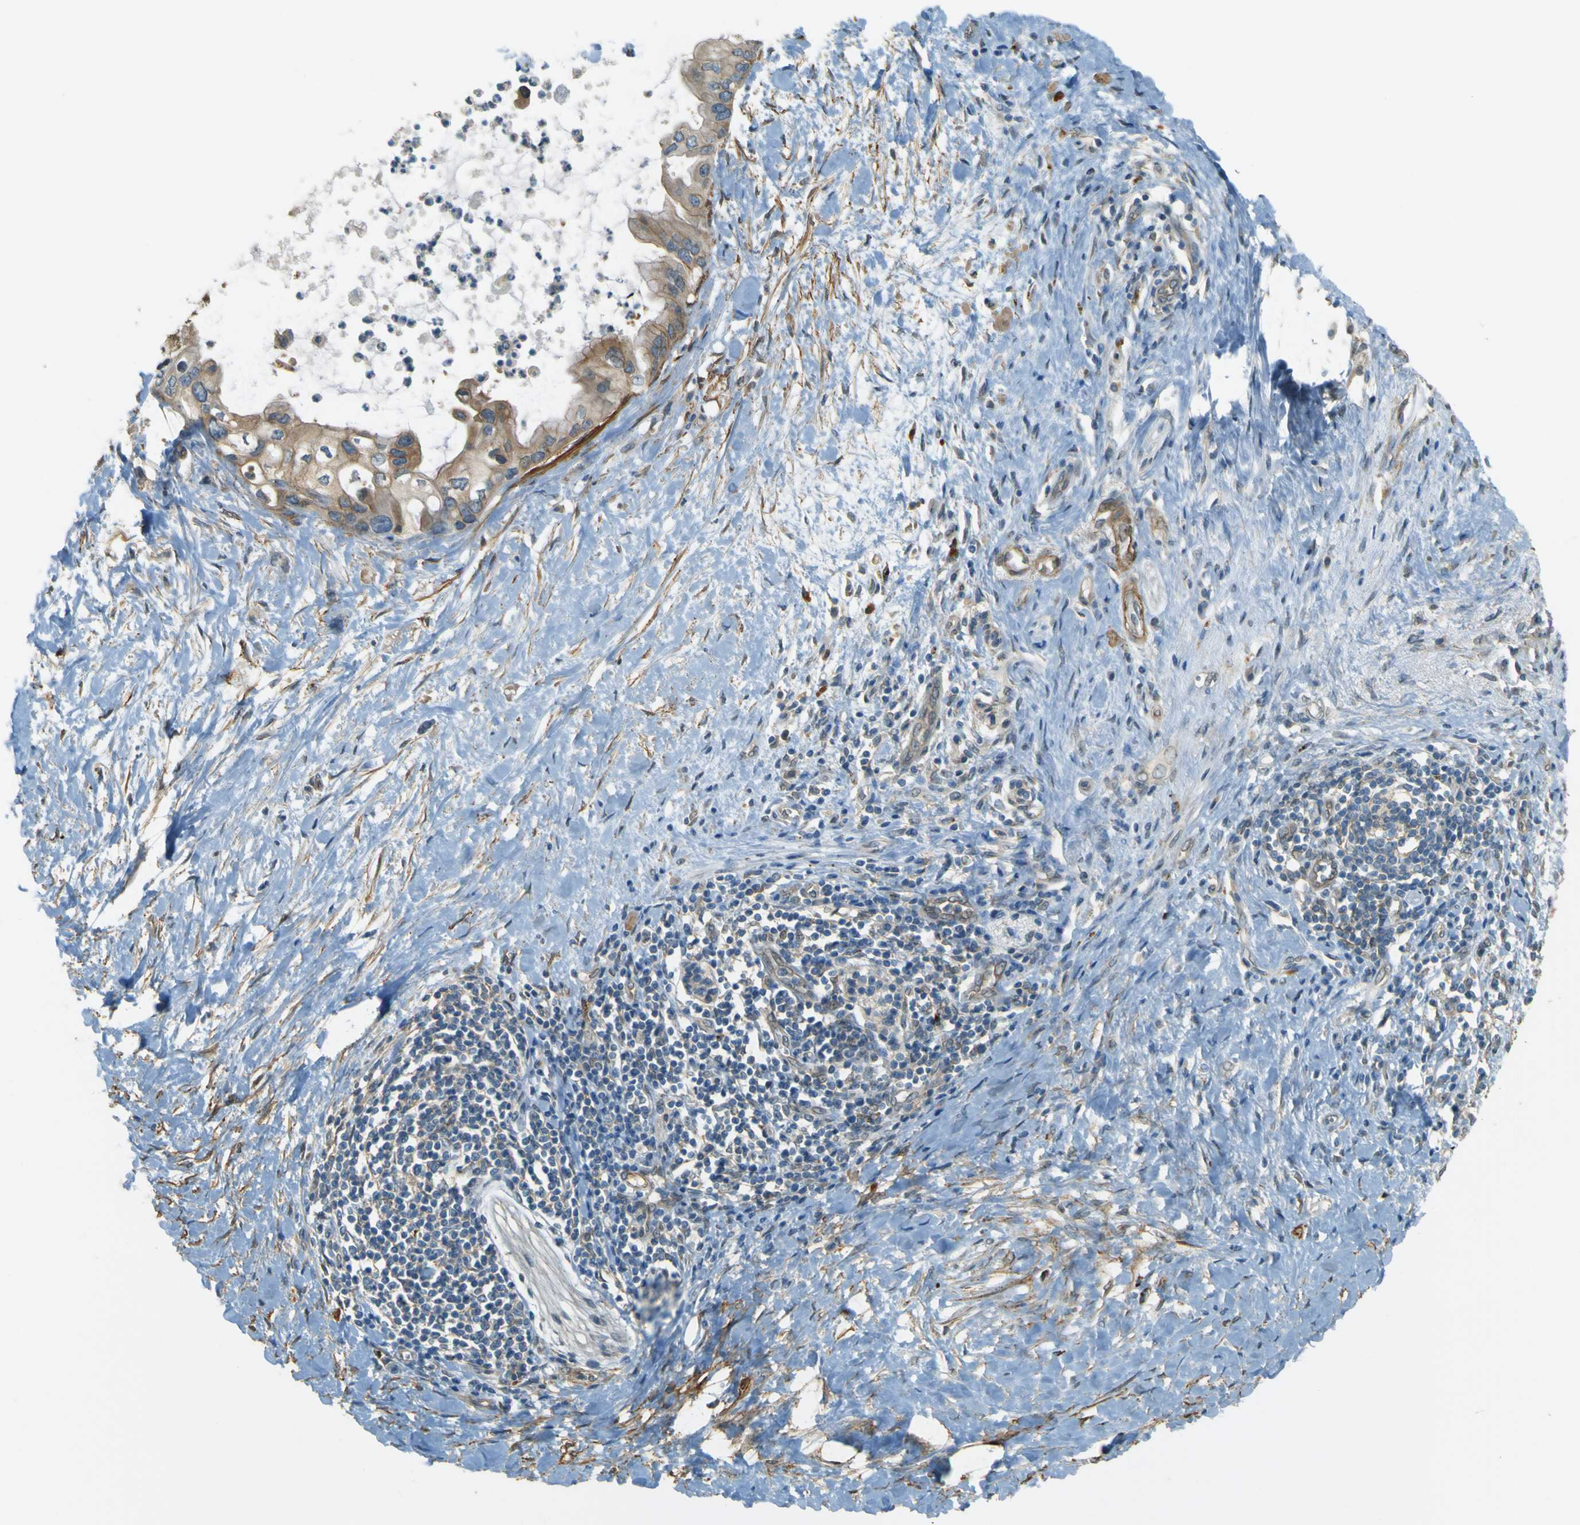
{"staining": {"intensity": "weak", "quantity": ">75%", "location": "cytoplasmic/membranous"}, "tissue": "pancreatic cancer", "cell_type": "Tumor cells", "image_type": "cancer", "snomed": [{"axis": "morphology", "description": "Adenocarcinoma, NOS"}, {"axis": "topography", "description": "Pancreas"}], "caption": "Protein staining demonstrates weak cytoplasmic/membranous expression in about >75% of tumor cells in adenocarcinoma (pancreatic). (IHC, brightfield microscopy, high magnification).", "gene": "NEXN", "patient": {"sex": "male", "age": 55}}